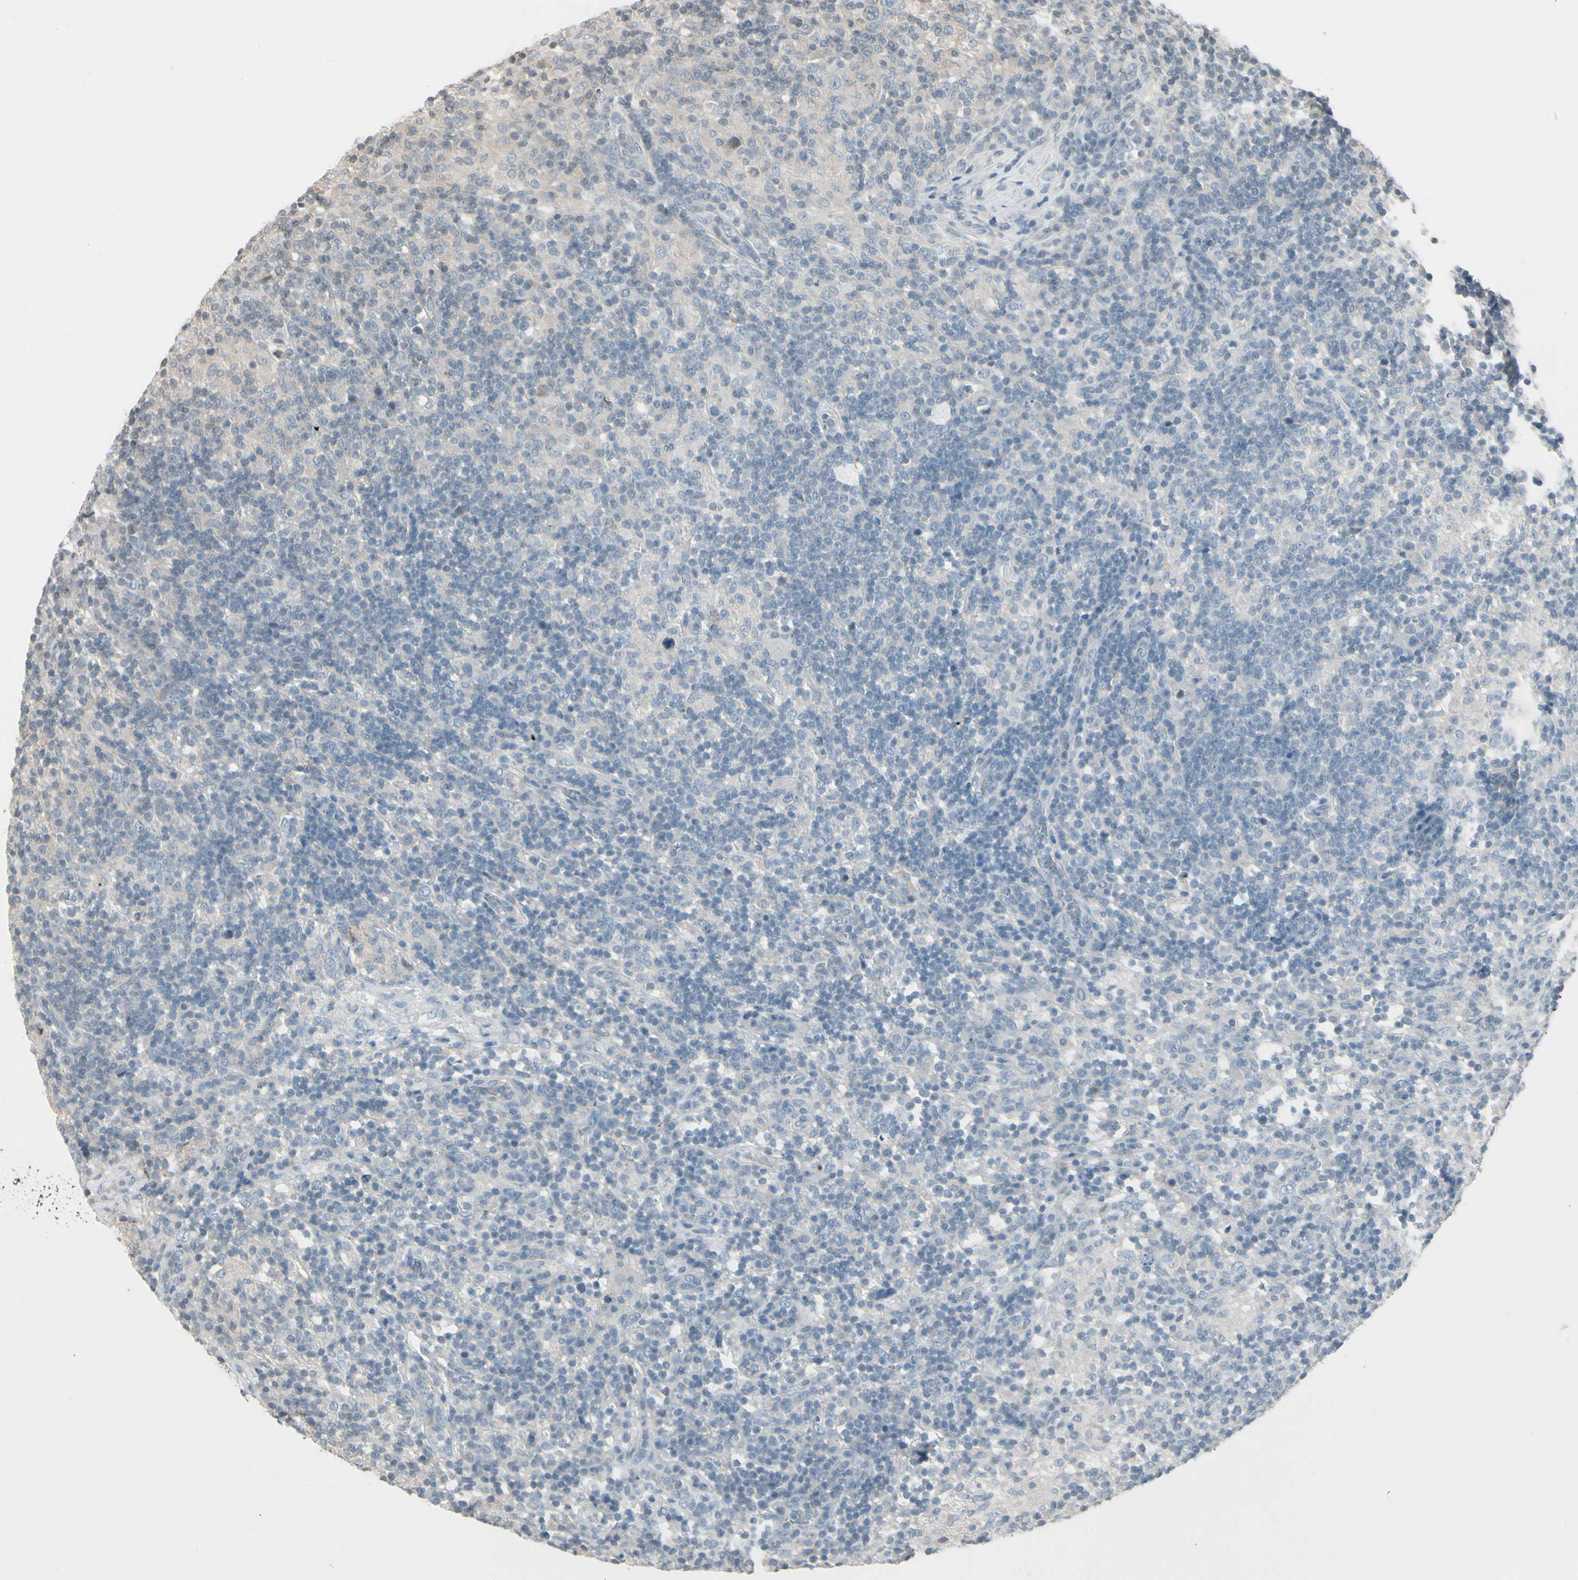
{"staining": {"intensity": "negative", "quantity": "none", "location": "none"}, "tissue": "lymphoma", "cell_type": "Tumor cells", "image_type": "cancer", "snomed": [{"axis": "morphology", "description": "Hodgkin's disease, NOS"}, {"axis": "topography", "description": "Lymph node"}], "caption": "An IHC photomicrograph of lymphoma is shown. There is no staining in tumor cells of lymphoma.", "gene": "ARG2", "patient": {"sex": "male", "age": 70}}